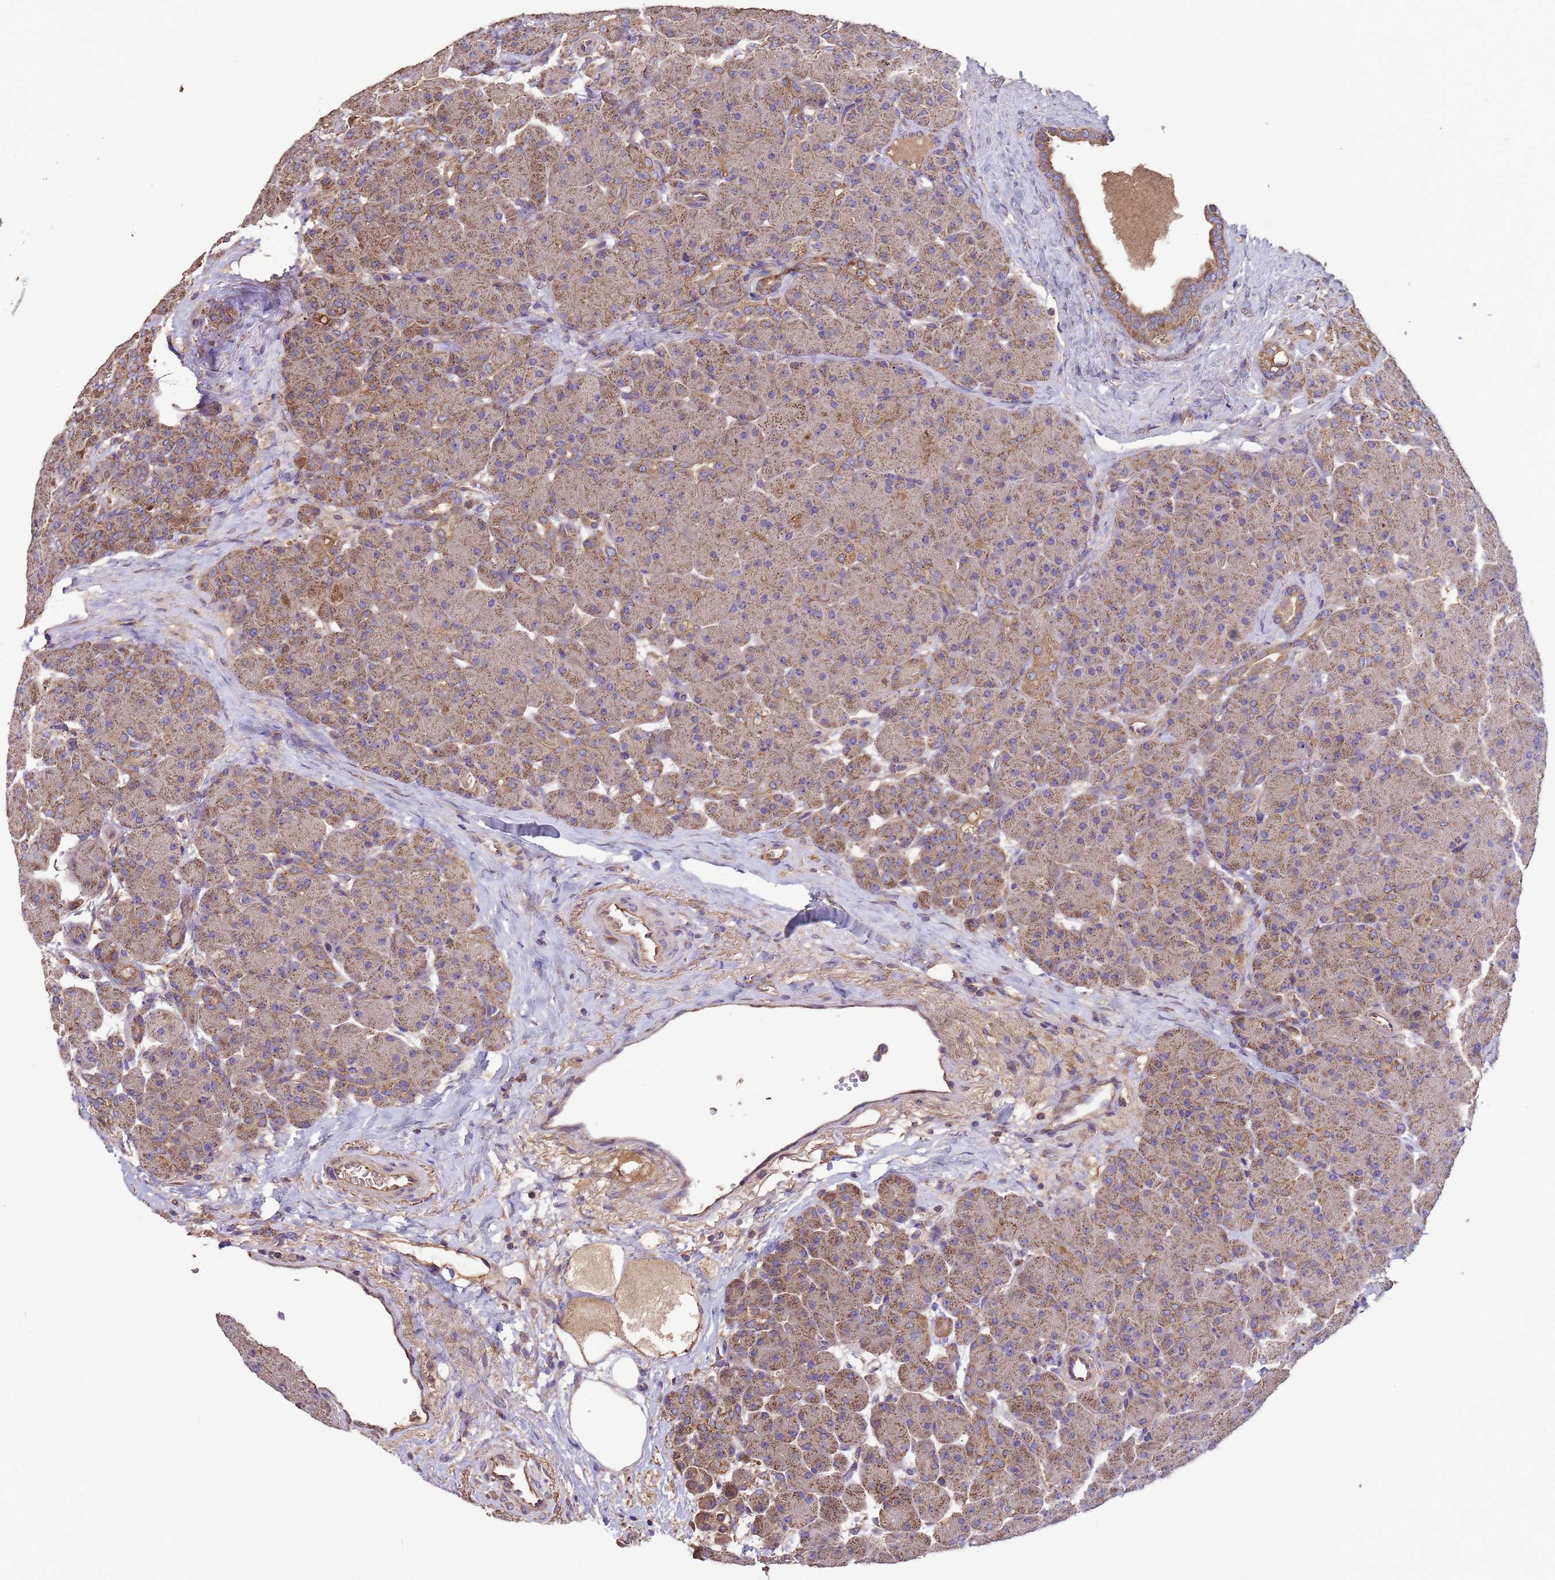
{"staining": {"intensity": "moderate", "quantity": "25%-75%", "location": "cytoplasmic/membranous"}, "tissue": "pancreas", "cell_type": "Exocrine glandular cells", "image_type": "normal", "snomed": [{"axis": "morphology", "description": "Normal tissue, NOS"}, {"axis": "topography", "description": "Pancreas"}], "caption": "Immunohistochemical staining of benign pancreas displays medium levels of moderate cytoplasmic/membranous positivity in approximately 25%-75% of exocrine glandular cells.", "gene": "EEF1AKMT1", "patient": {"sex": "male", "age": 66}}